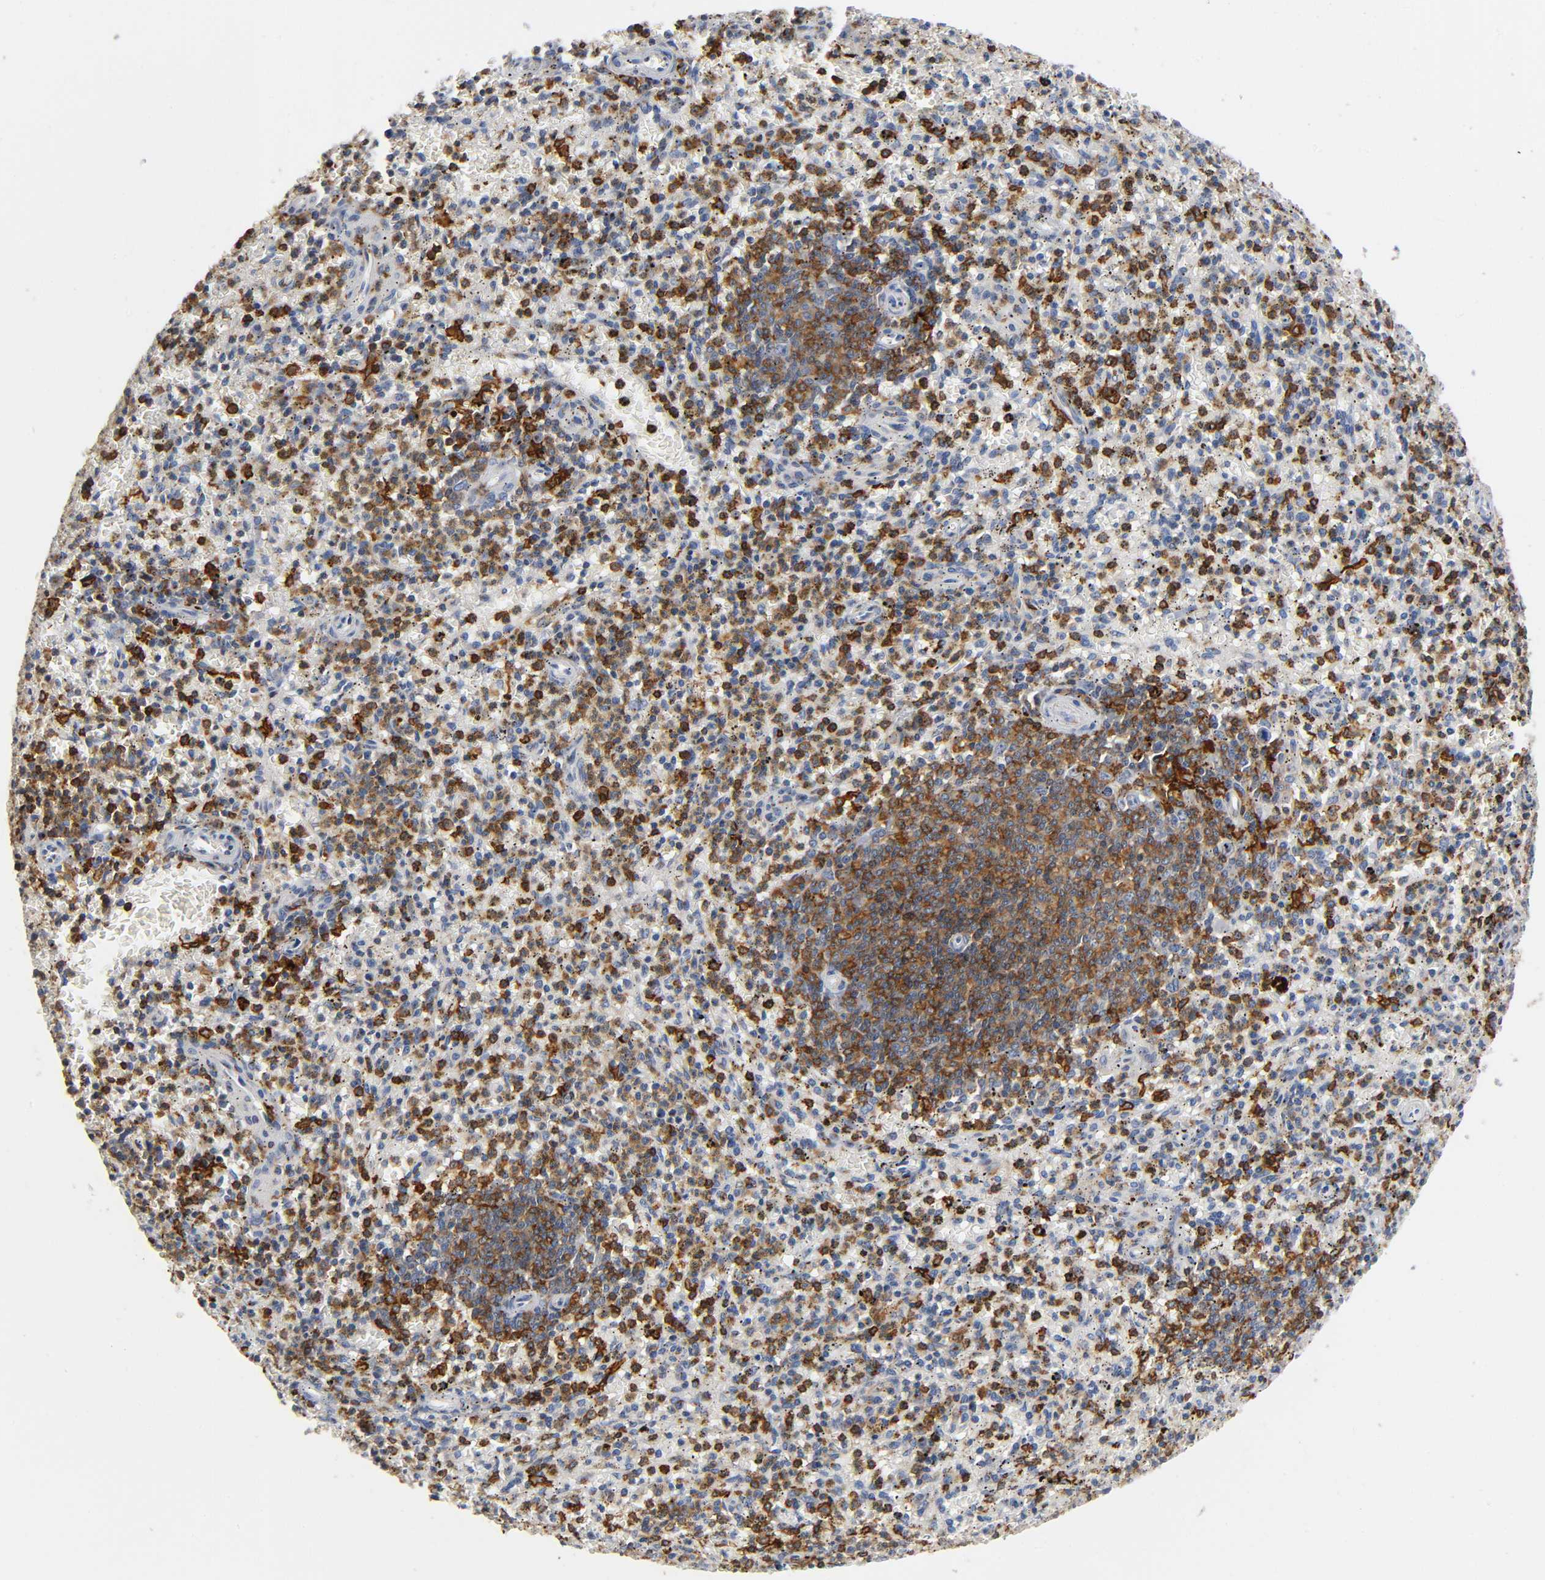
{"staining": {"intensity": "strong", "quantity": ">75%", "location": "cytoplasmic/membranous"}, "tissue": "spleen", "cell_type": "Cells in red pulp", "image_type": "normal", "snomed": [{"axis": "morphology", "description": "Normal tissue, NOS"}, {"axis": "topography", "description": "Spleen"}], "caption": "This is an image of immunohistochemistry staining of benign spleen, which shows strong positivity in the cytoplasmic/membranous of cells in red pulp.", "gene": "CAPN10", "patient": {"sex": "male", "age": 72}}